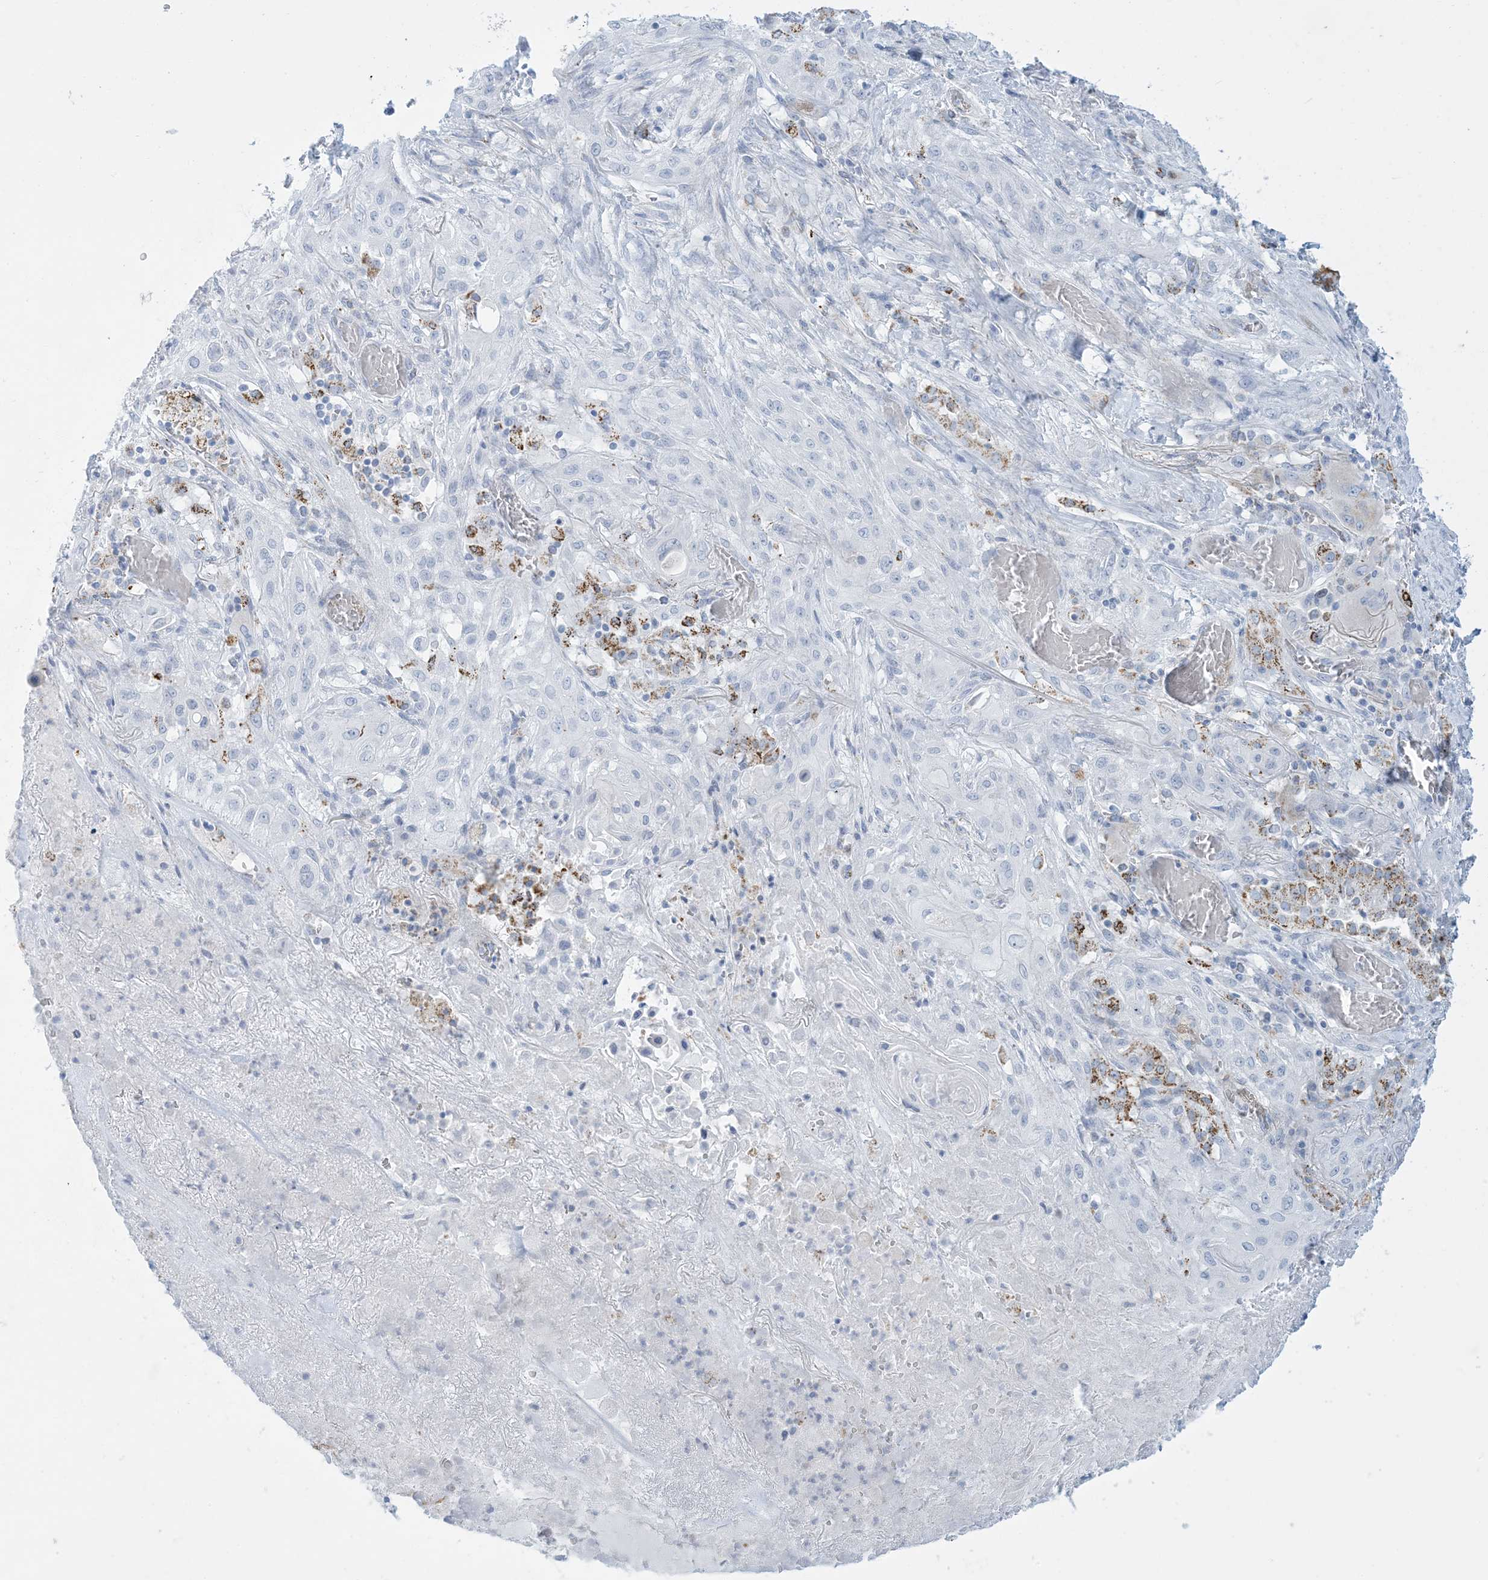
{"staining": {"intensity": "negative", "quantity": "none", "location": "none"}, "tissue": "lung cancer", "cell_type": "Tumor cells", "image_type": "cancer", "snomed": [{"axis": "morphology", "description": "Squamous cell carcinoma, NOS"}, {"axis": "topography", "description": "Lung"}], "caption": "High power microscopy photomicrograph of an immunohistochemistry (IHC) histopathology image of lung cancer (squamous cell carcinoma), revealing no significant positivity in tumor cells.", "gene": "ZDHHC4", "patient": {"sex": "female", "age": 47}}